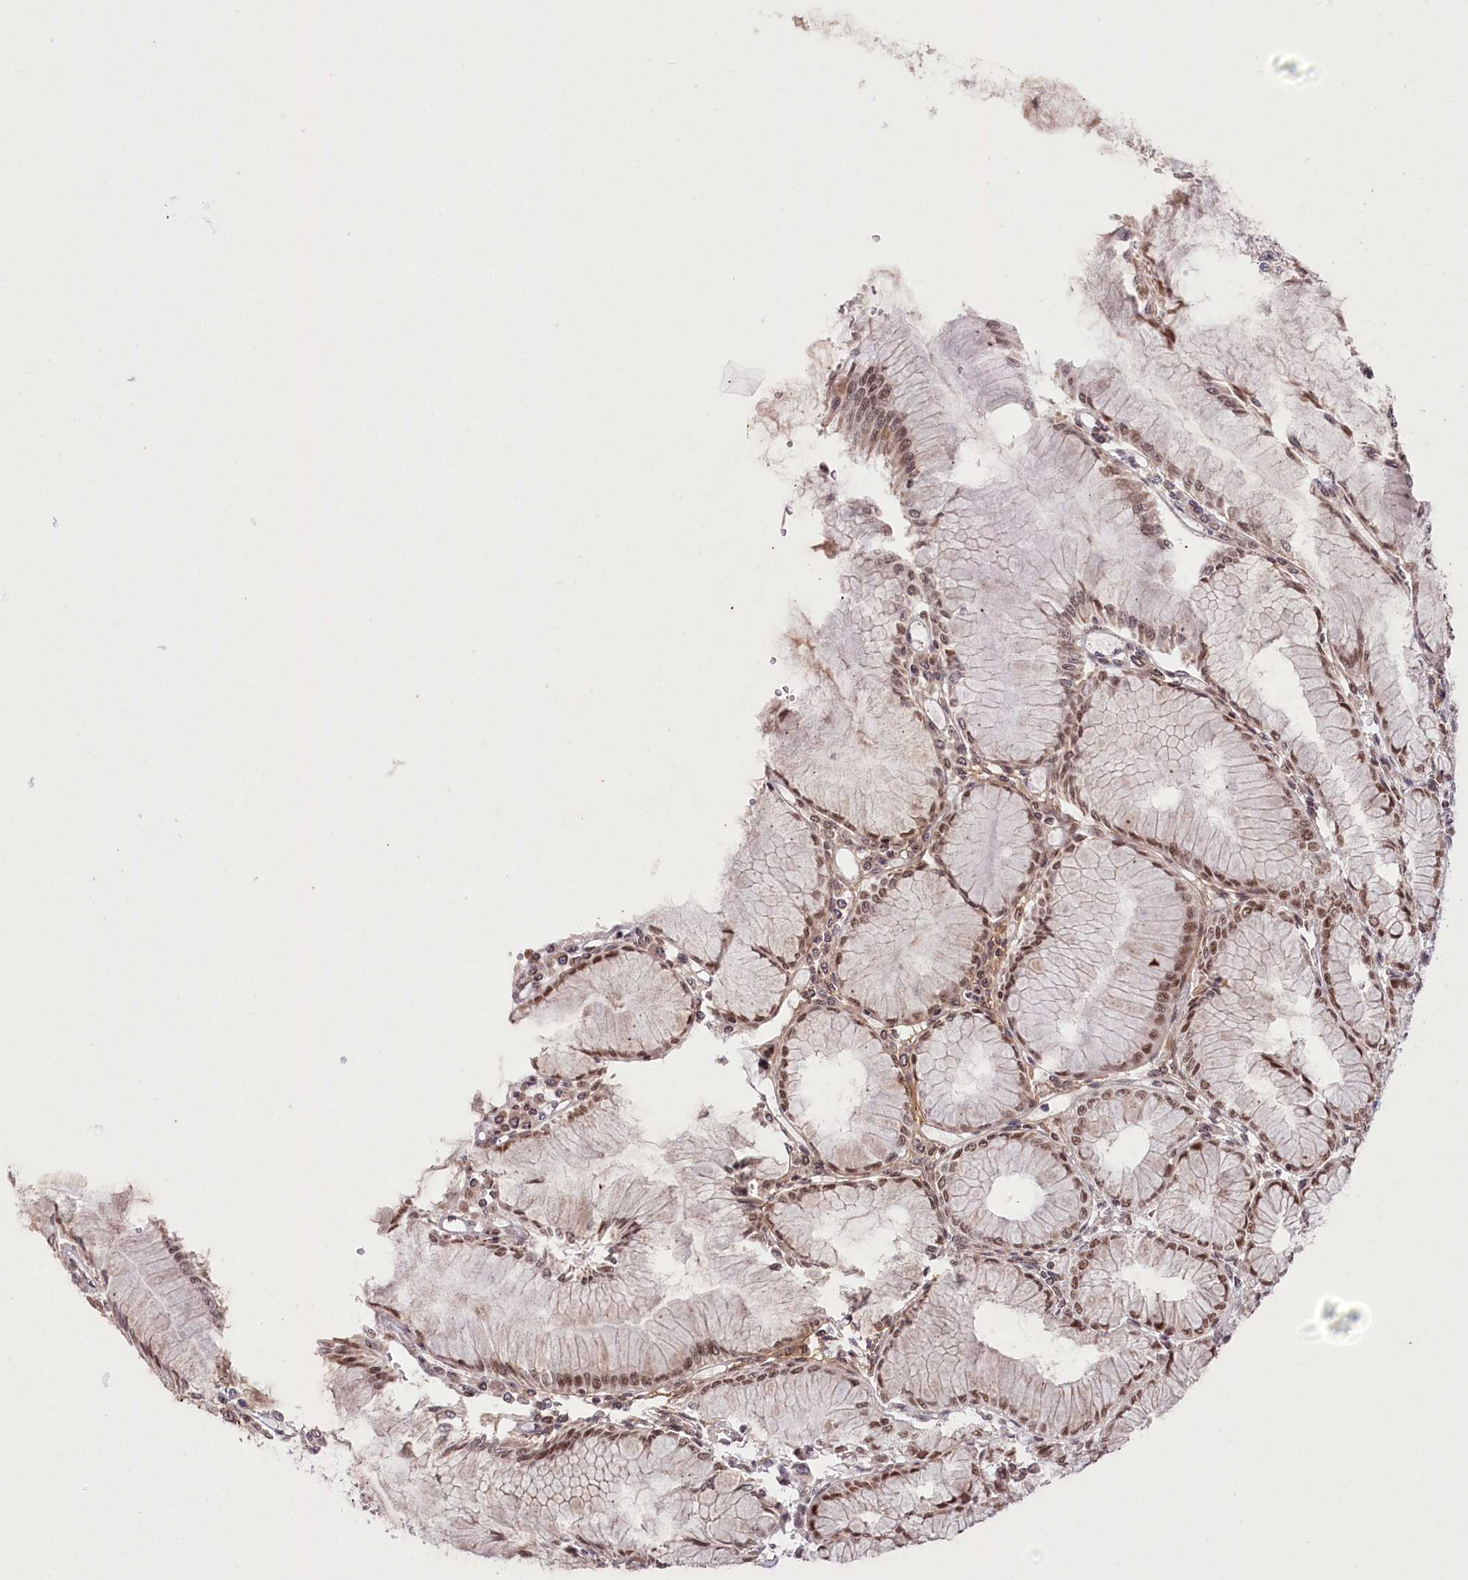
{"staining": {"intensity": "strong", "quantity": ">75%", "location": "nuclear"}, "tissue": "stomach", "cell_type": "Glandular cells", "image_type": "normal", "snomed": [{"axis": "morphology", "description": "Normal tissue, NOS"}, {"axis": "topography", "description": "Stomach"}], "caption": "A brown stain shows strong nuclear positivity of a protein in glandular cells of normal human stomach. (DAB IHC with brightfield microscopy, high magnification).", "gene": "ZMAT2", "patient": {"sex": "female", "age": 57}}